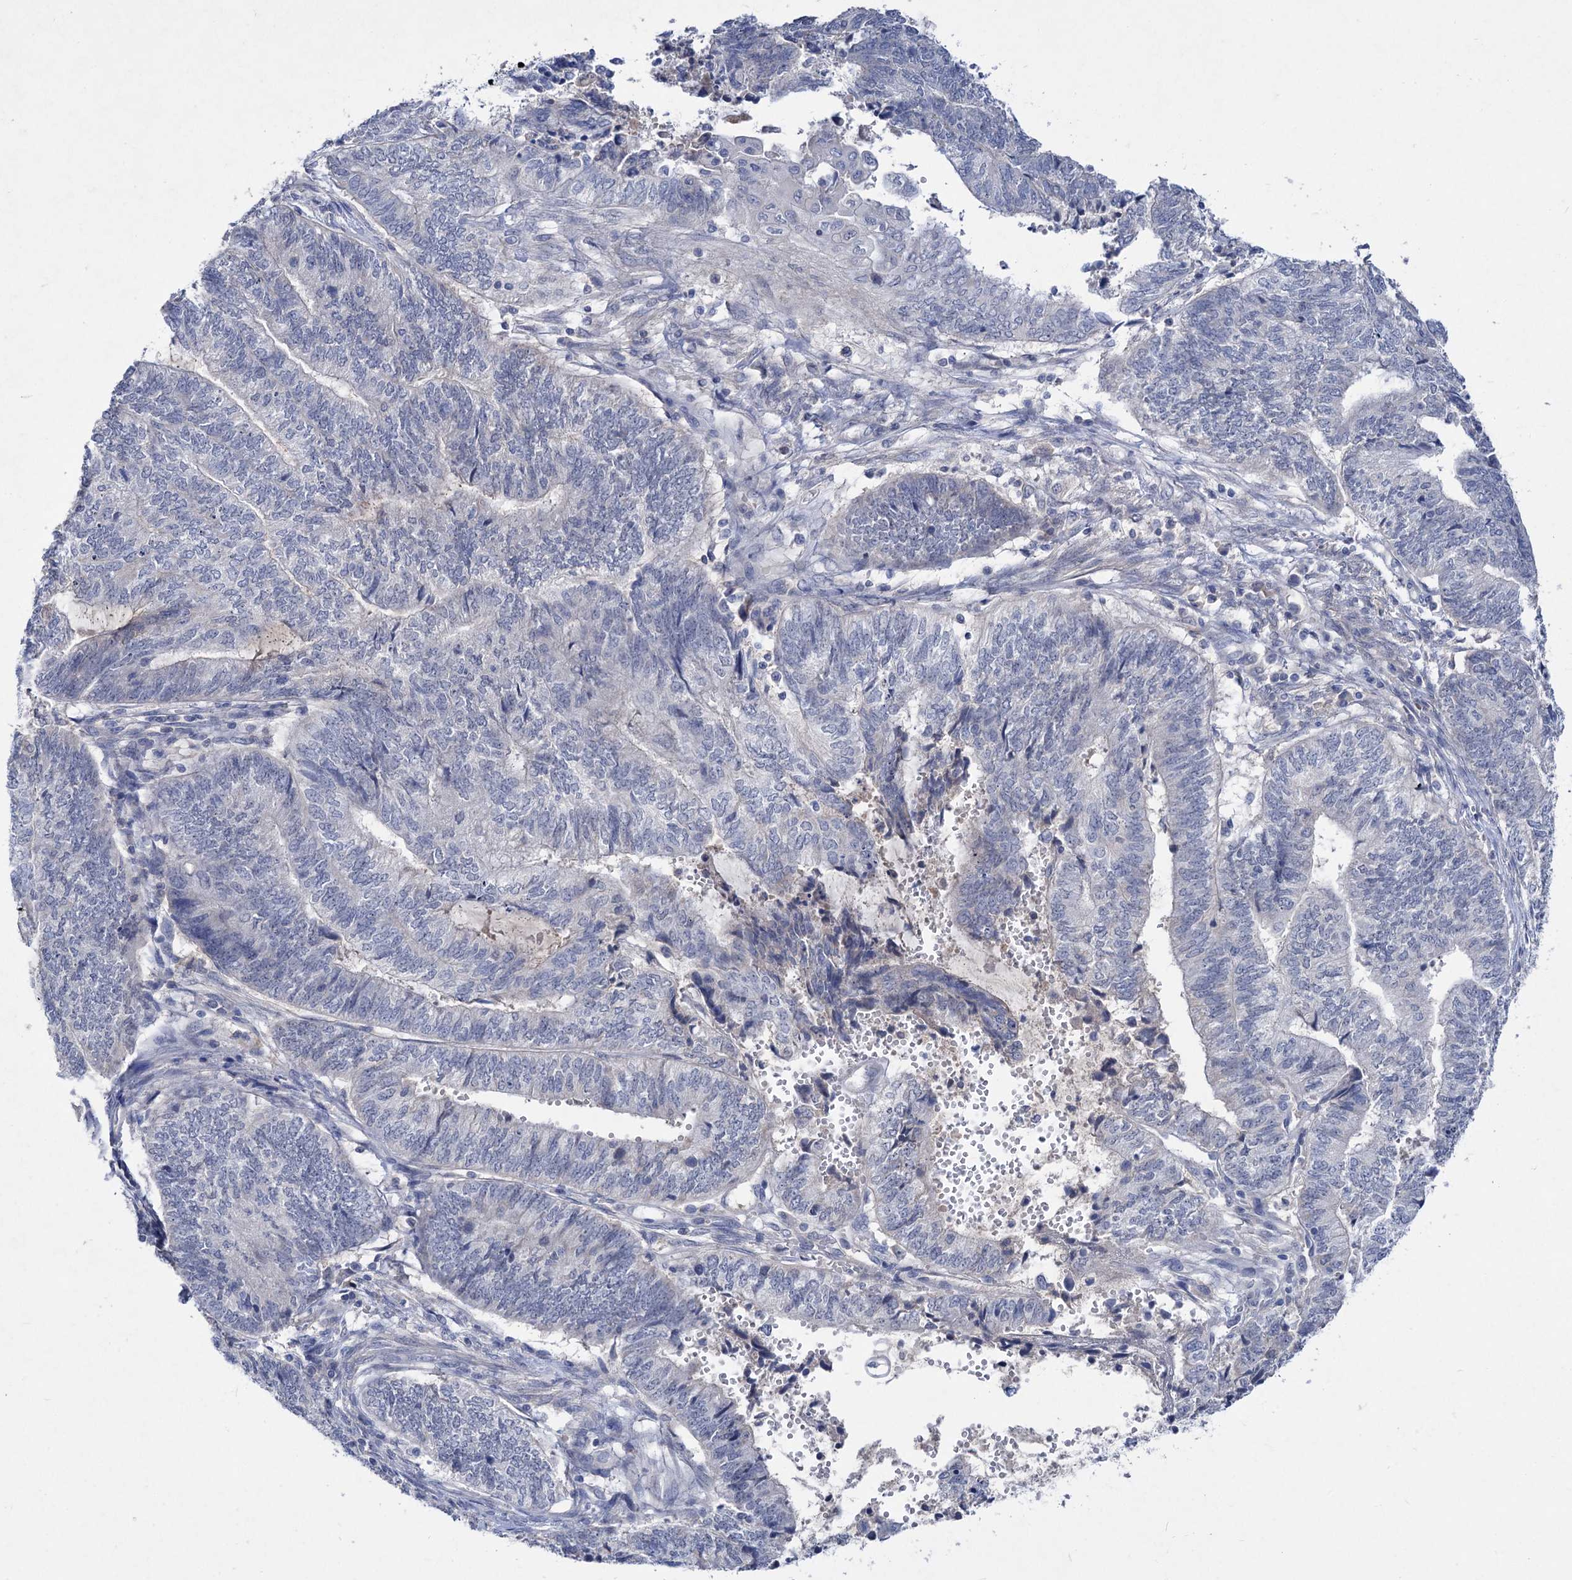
{"staining": {"intensity": "negative", "quantity": "none", "location": "none"}, "tissue": "endometrial cancer", "cell_type": "Tumor cells", "image_type": "cancer", "snomed": [{"axis": "morphology", "description": "Adenocarcinoma, NOS"}, {"axis": "topography", "description": "Uterus"}, {"axis": "topography", "description": "Endometrium"}], "caption": "This is a photomicrograph of immunohistochemistry staining of endometrial cancer, which shows no expression in tumor cells.", "gene": "ATP4A", "patient": {"sex": "female", "age": 70}}